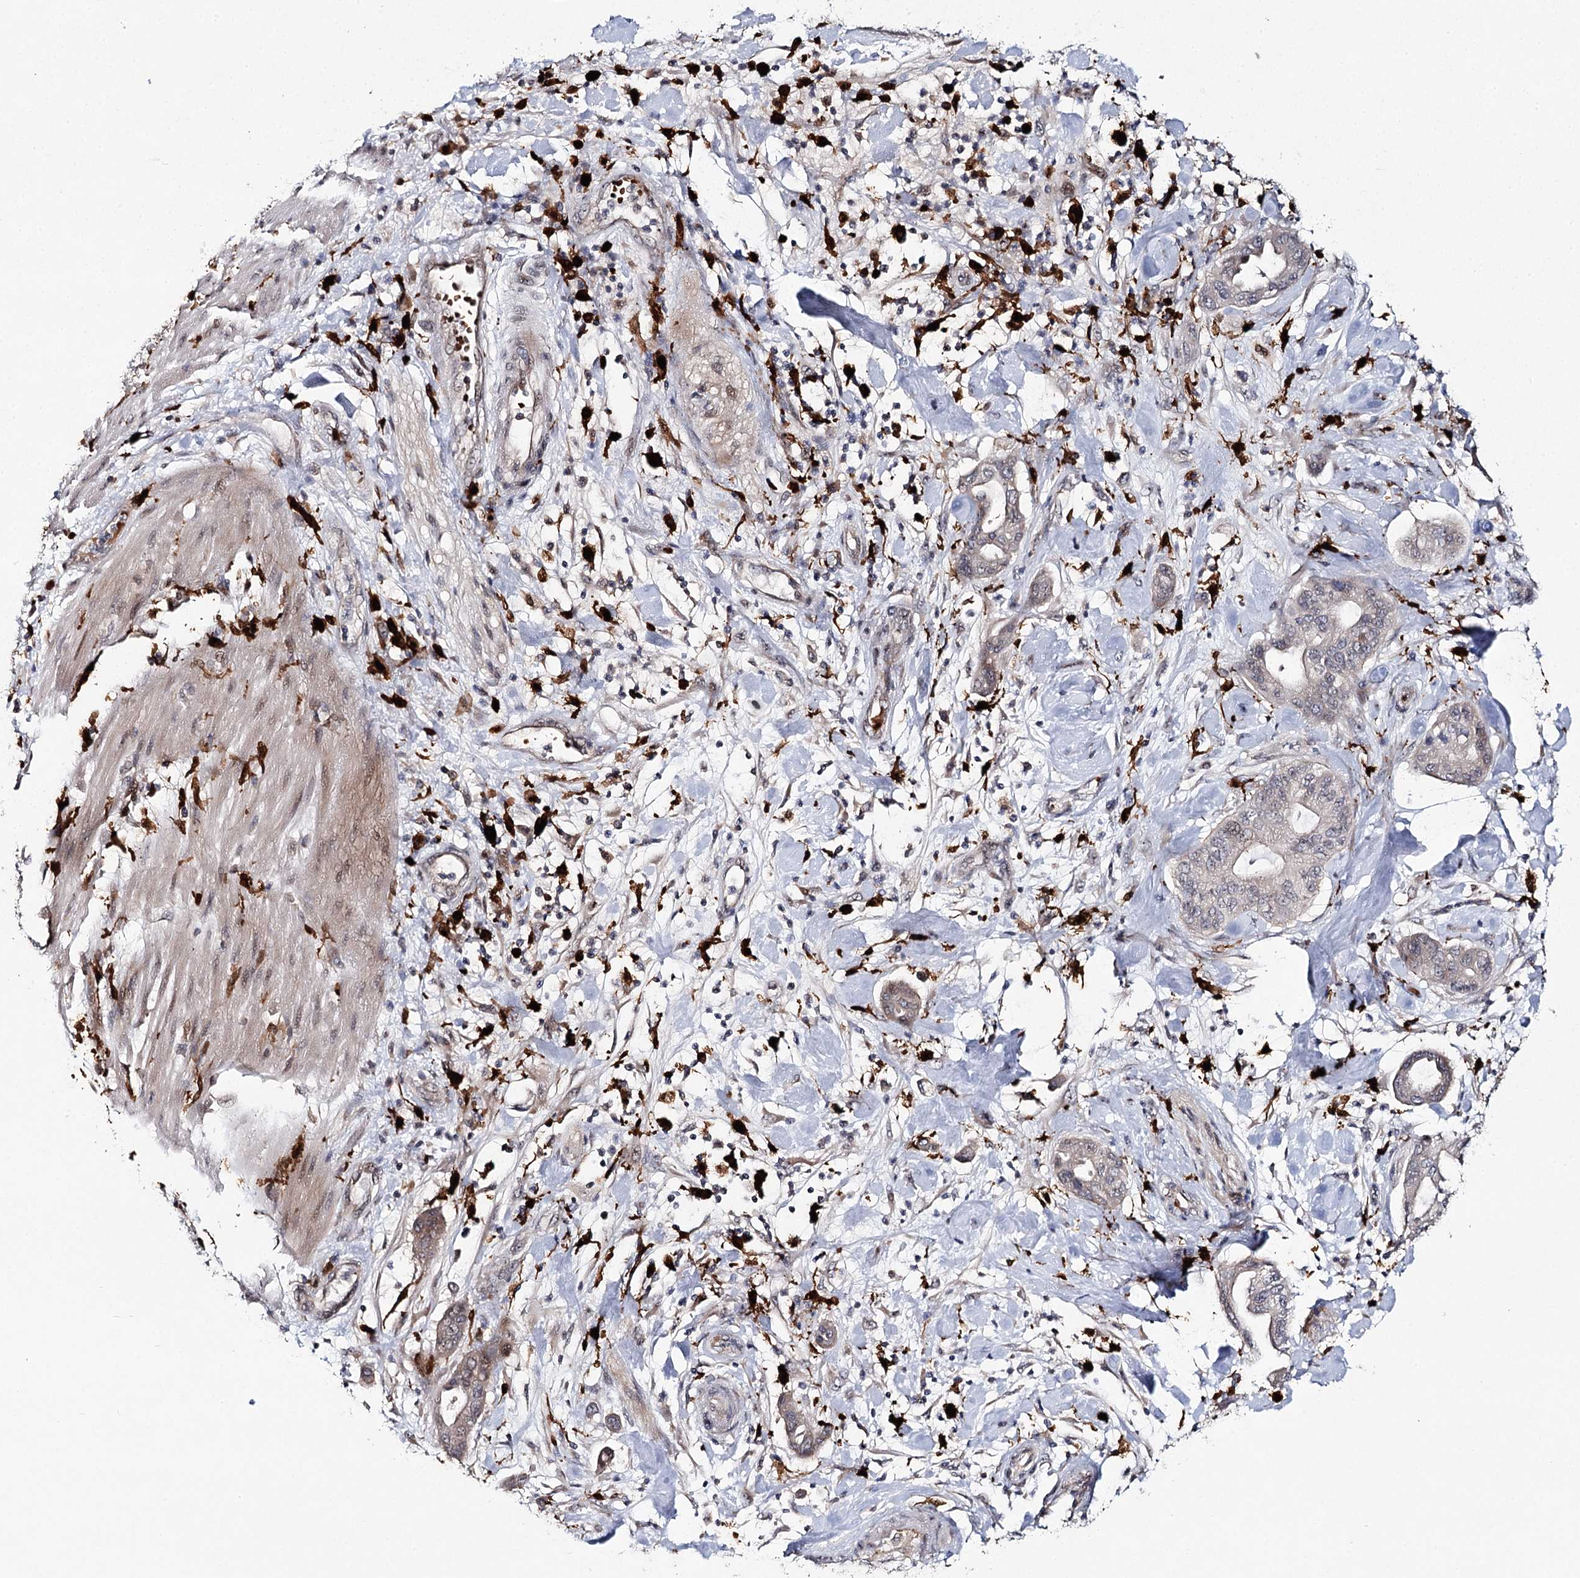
{"staining": {"intensity": "weak", "quantity": "<25%", "location": "cytoplasmic/membranous,nuclear"}, "tissue": "pancreatic cancer", "cell_type": "Tumor cells", "image_type": "cancer", "snomed": [{"axis": "morphology", "description": "Adenocarcinoma, NOS"}, {"axis": "morphology", "description": "Adenocarcinoma, metastatic, NOS"}, {"axis": "topography", "description": "Lymph node"}, {"axis": "topography", "description": "Pancreas"}, {"axis": "topography", "description": "Duodenum"}], "caption": "High magnification brightfield microscopy of adenocarcinoma (pancreatic) stained with DAB (brown) and counterstained with hematoxylin (blue): tumor cells show no significant staining.", "gene": "WDR36", "patient": {"sex": "female", "age": 64}}